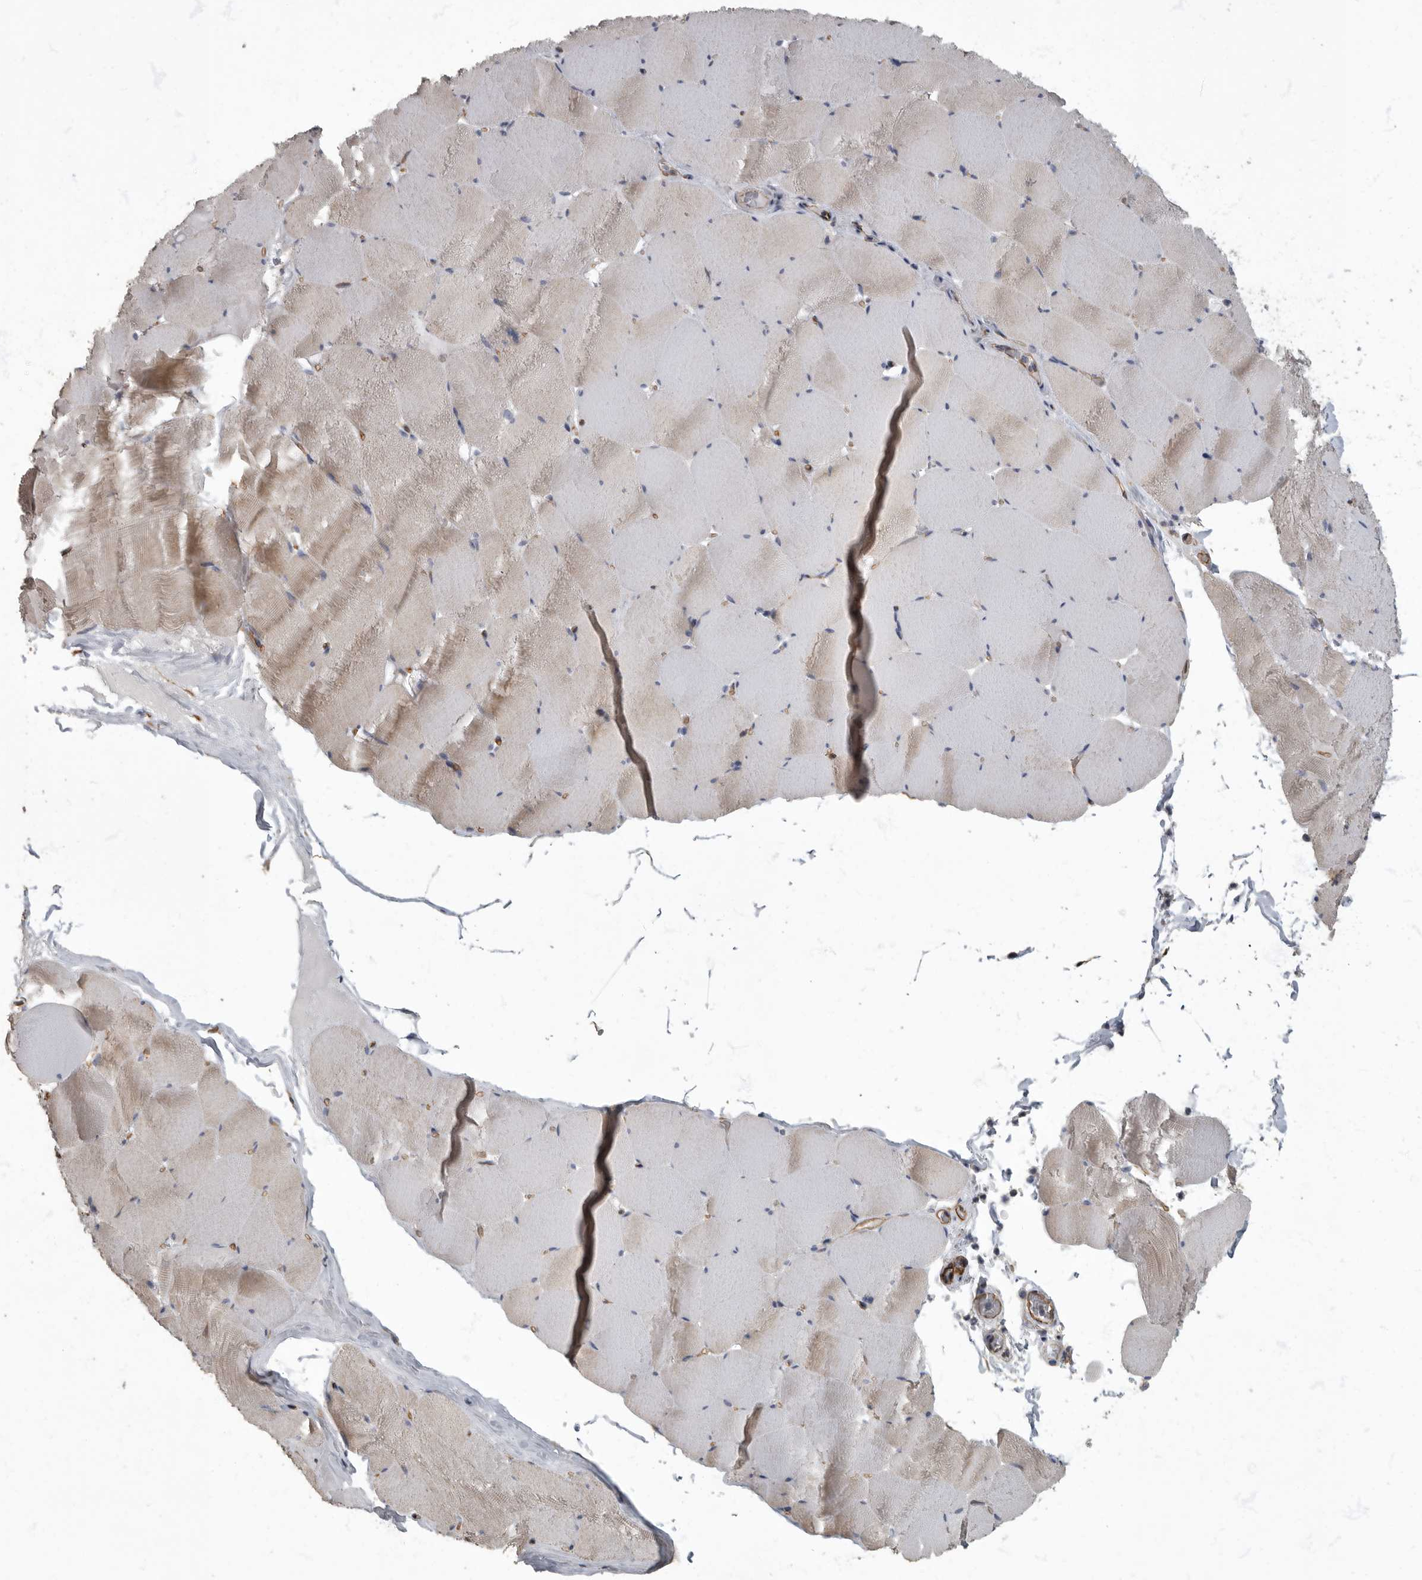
{"staining": {"intensity": "moderate", "quantity": "<25%", "location": "cytoplasmic/membranous"}, "tissue": "skeletal muscle", "cell_type": "Myocytes", "image_type": "normal", "snomed": [{"axis": "morphology", "description": "Normal tissue, NOS"}, {"axis": "topography", "description": "Skeletal muscle"}], "caption": "This image reveals benign skeletal muscle stained with IHC to label a protein in brown. The cytoplasmic/membranous of myocytes show moderate positivity for the protein. Nuclei are counter-stained blue.", "gene": "PDK1", "patient": {"sex": "male", "age": 62}}